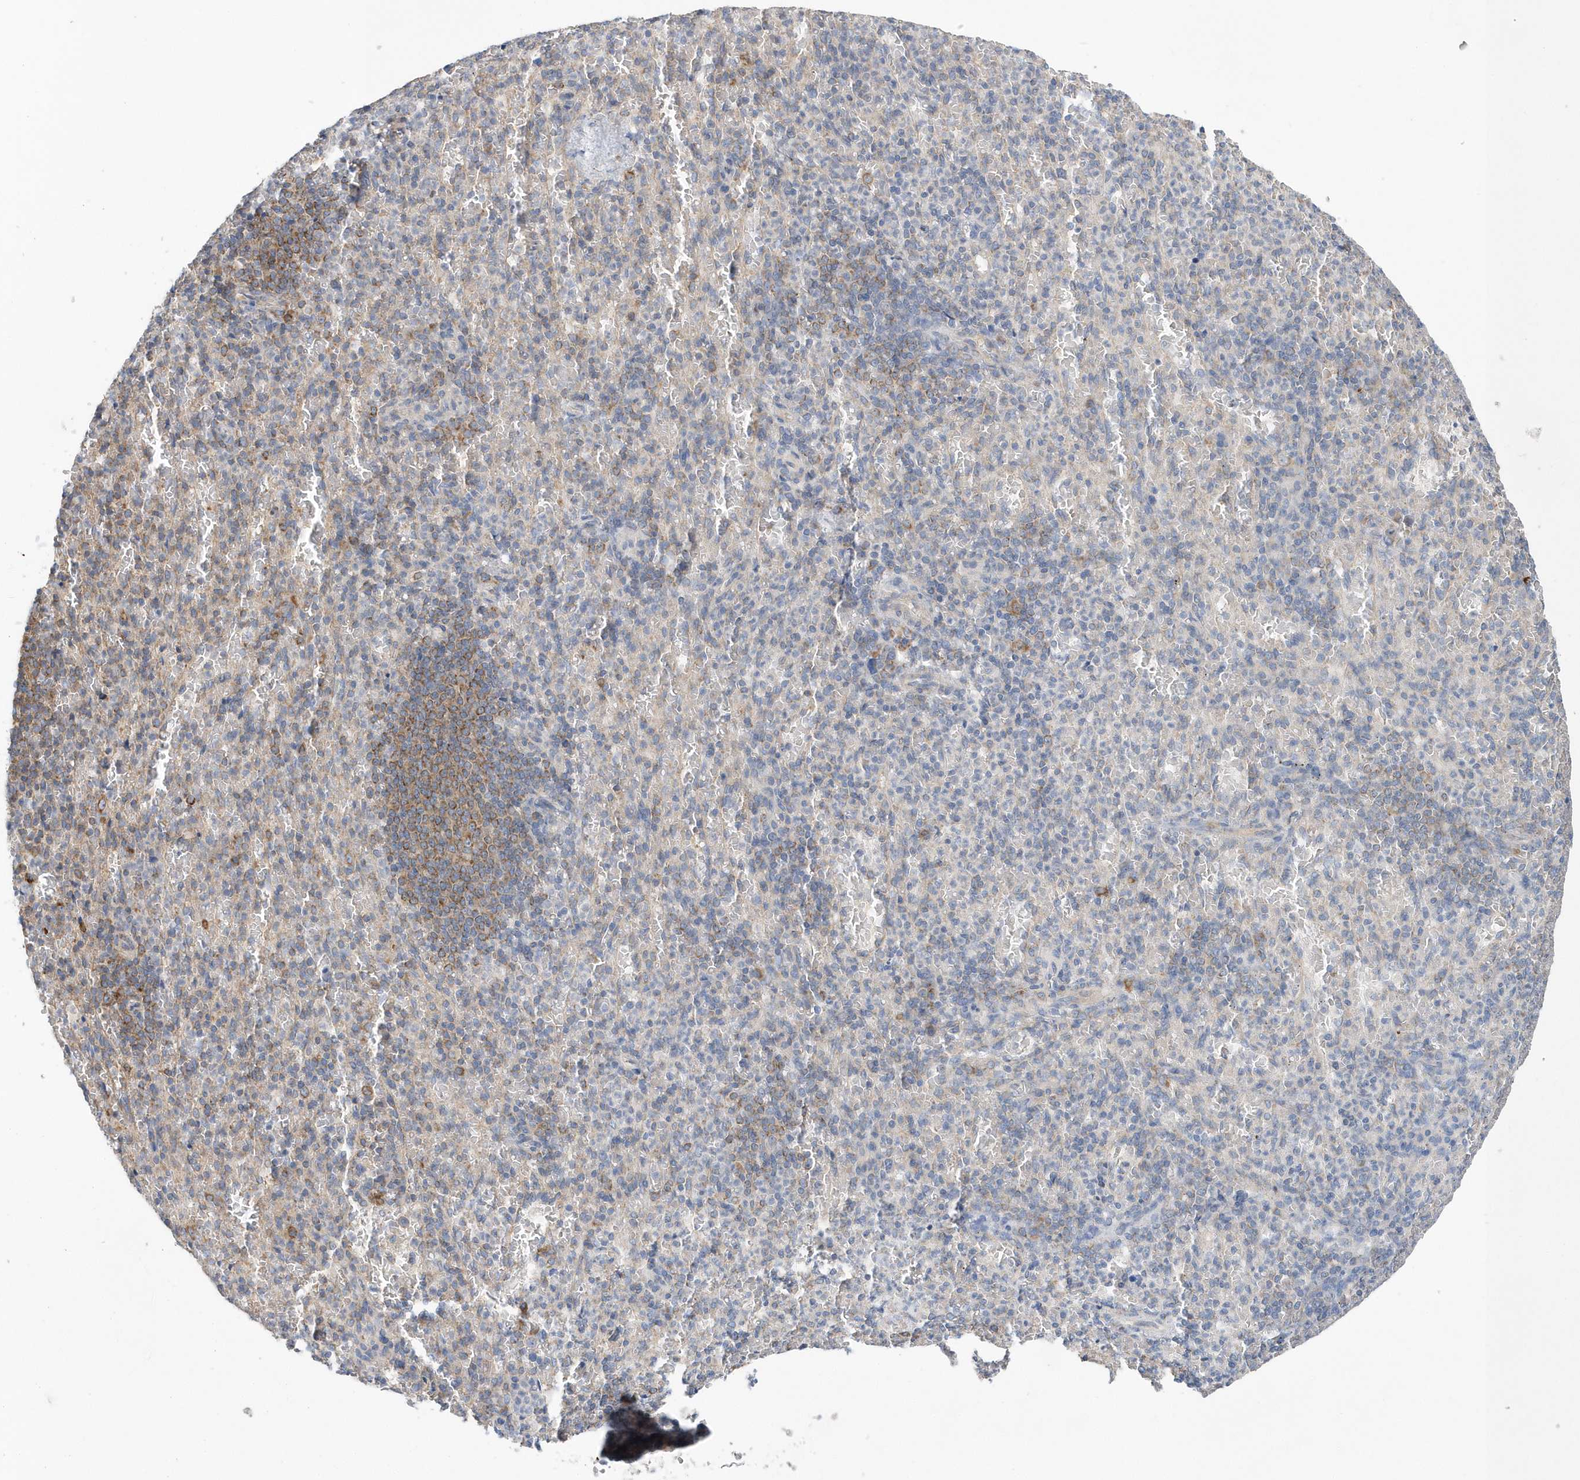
{"staining": {"intensity": "weak", "quantity": "<25%", "location": "cytoplasmic/membranous"}, "tissue": "spleen", "cell_type": "Cells in red pulp", "image_type": "normal", "snomed": [{"axis": "morphology", "description": "Normal tissue, NOS"}, {"axis": "topography", "description": "Spleen"}], "caption": "Cells in red pulp are negative for protein expression in unremarkable human spleen. (Stains: DAB immunohistochemistry (IHC) with hematoxylin counter stain, Microscopy: brightfield microscopy at high magnification).", "gene": "SPATA5", "patient": {"sex": "female", "age": 74}}